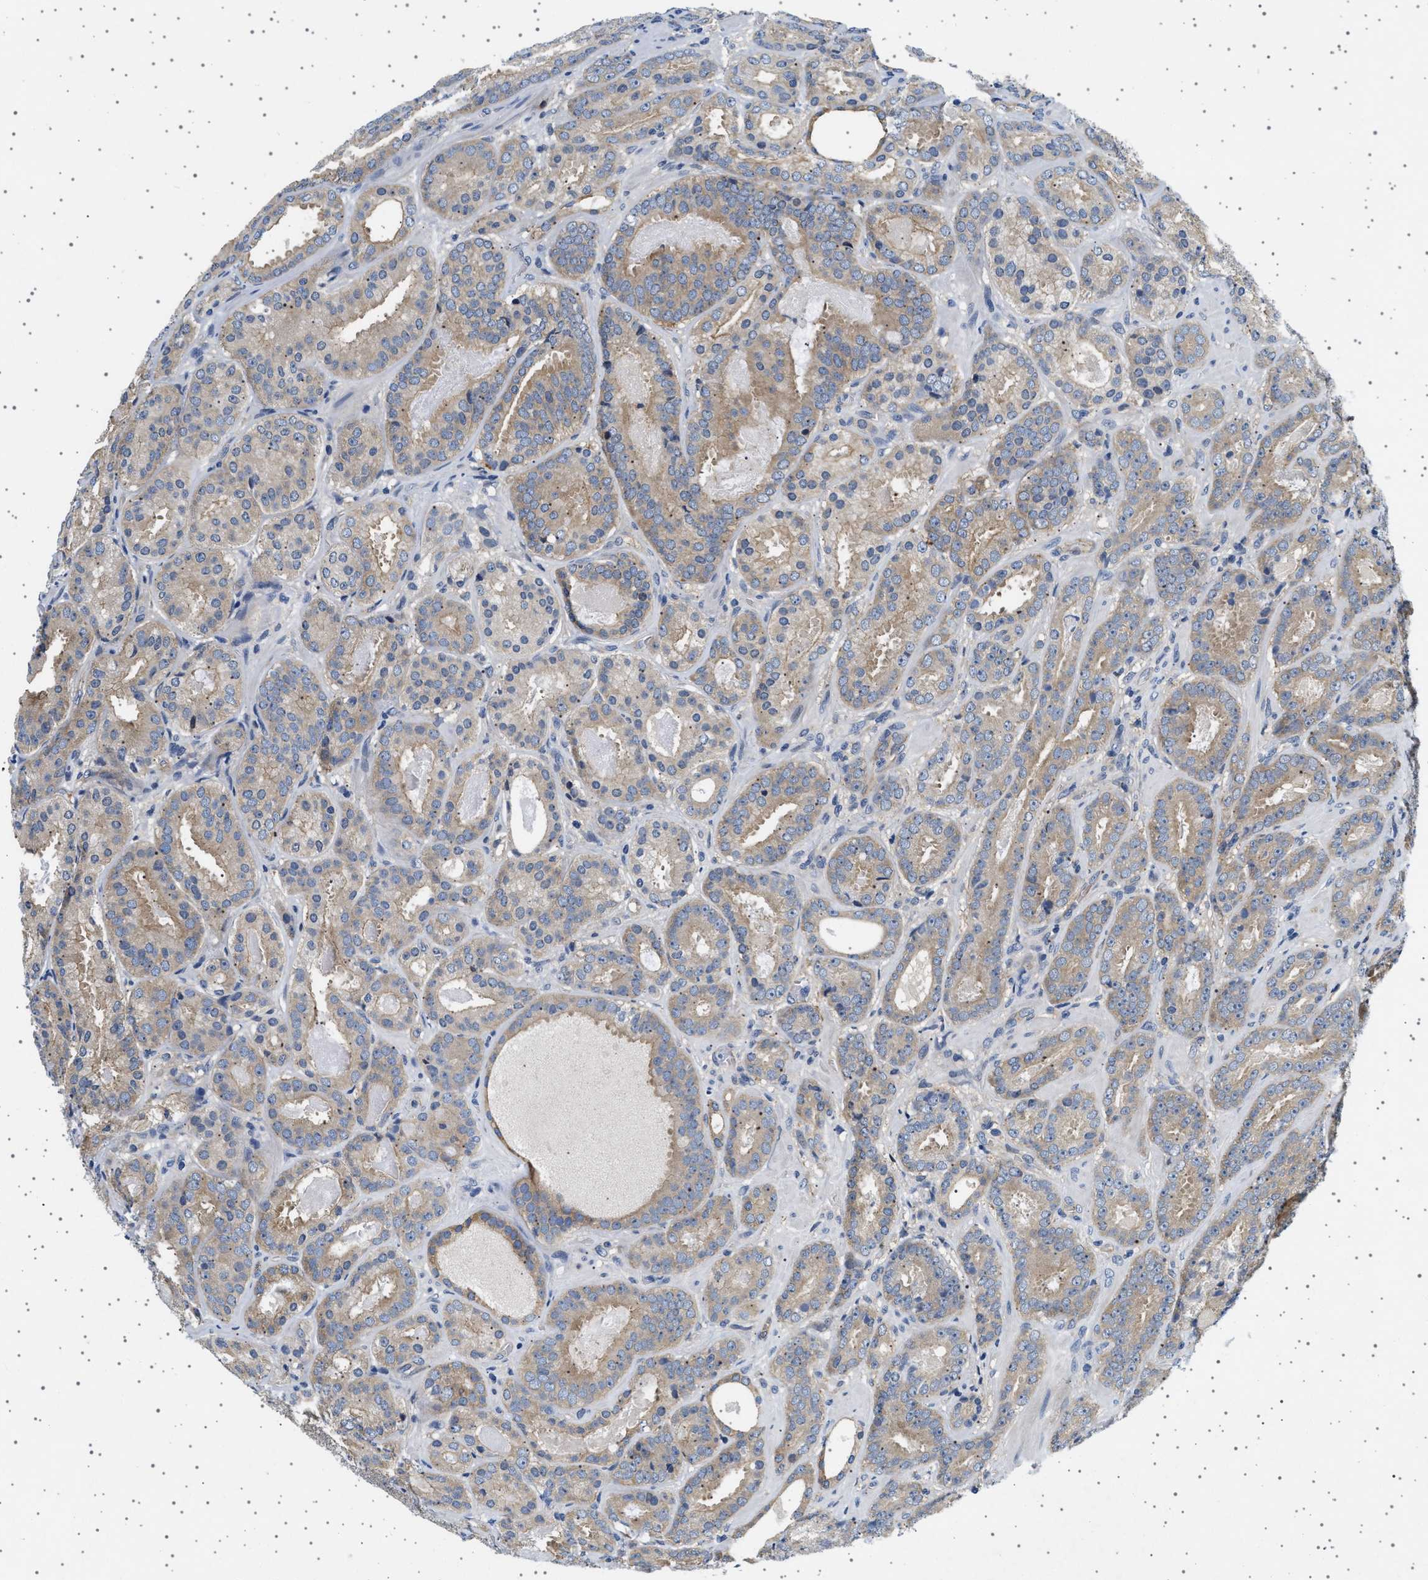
{"staining": {"intensity": "moderate", "quantity": "25%-75%", "location": "cytoplasmic/membranous"}, "tissue": "prostate cancer", "cell_type": "Tumor cells", "image_type": "cancer", "snomed": [{"axis": "morphology", "description": "Adenocarcinoma, Low grade"}, {"axis": "topography", "description": "Prostate"}], "caption": "This micrograph displays IHC staining of human low-grade adenocarcinoma (prostate), with medium moderate cytoplasmic/membranous positivity in about 25%-75% of tumor cells.", "gene": "PLPP6", "patient": {"sex": "male", "age": 69}}